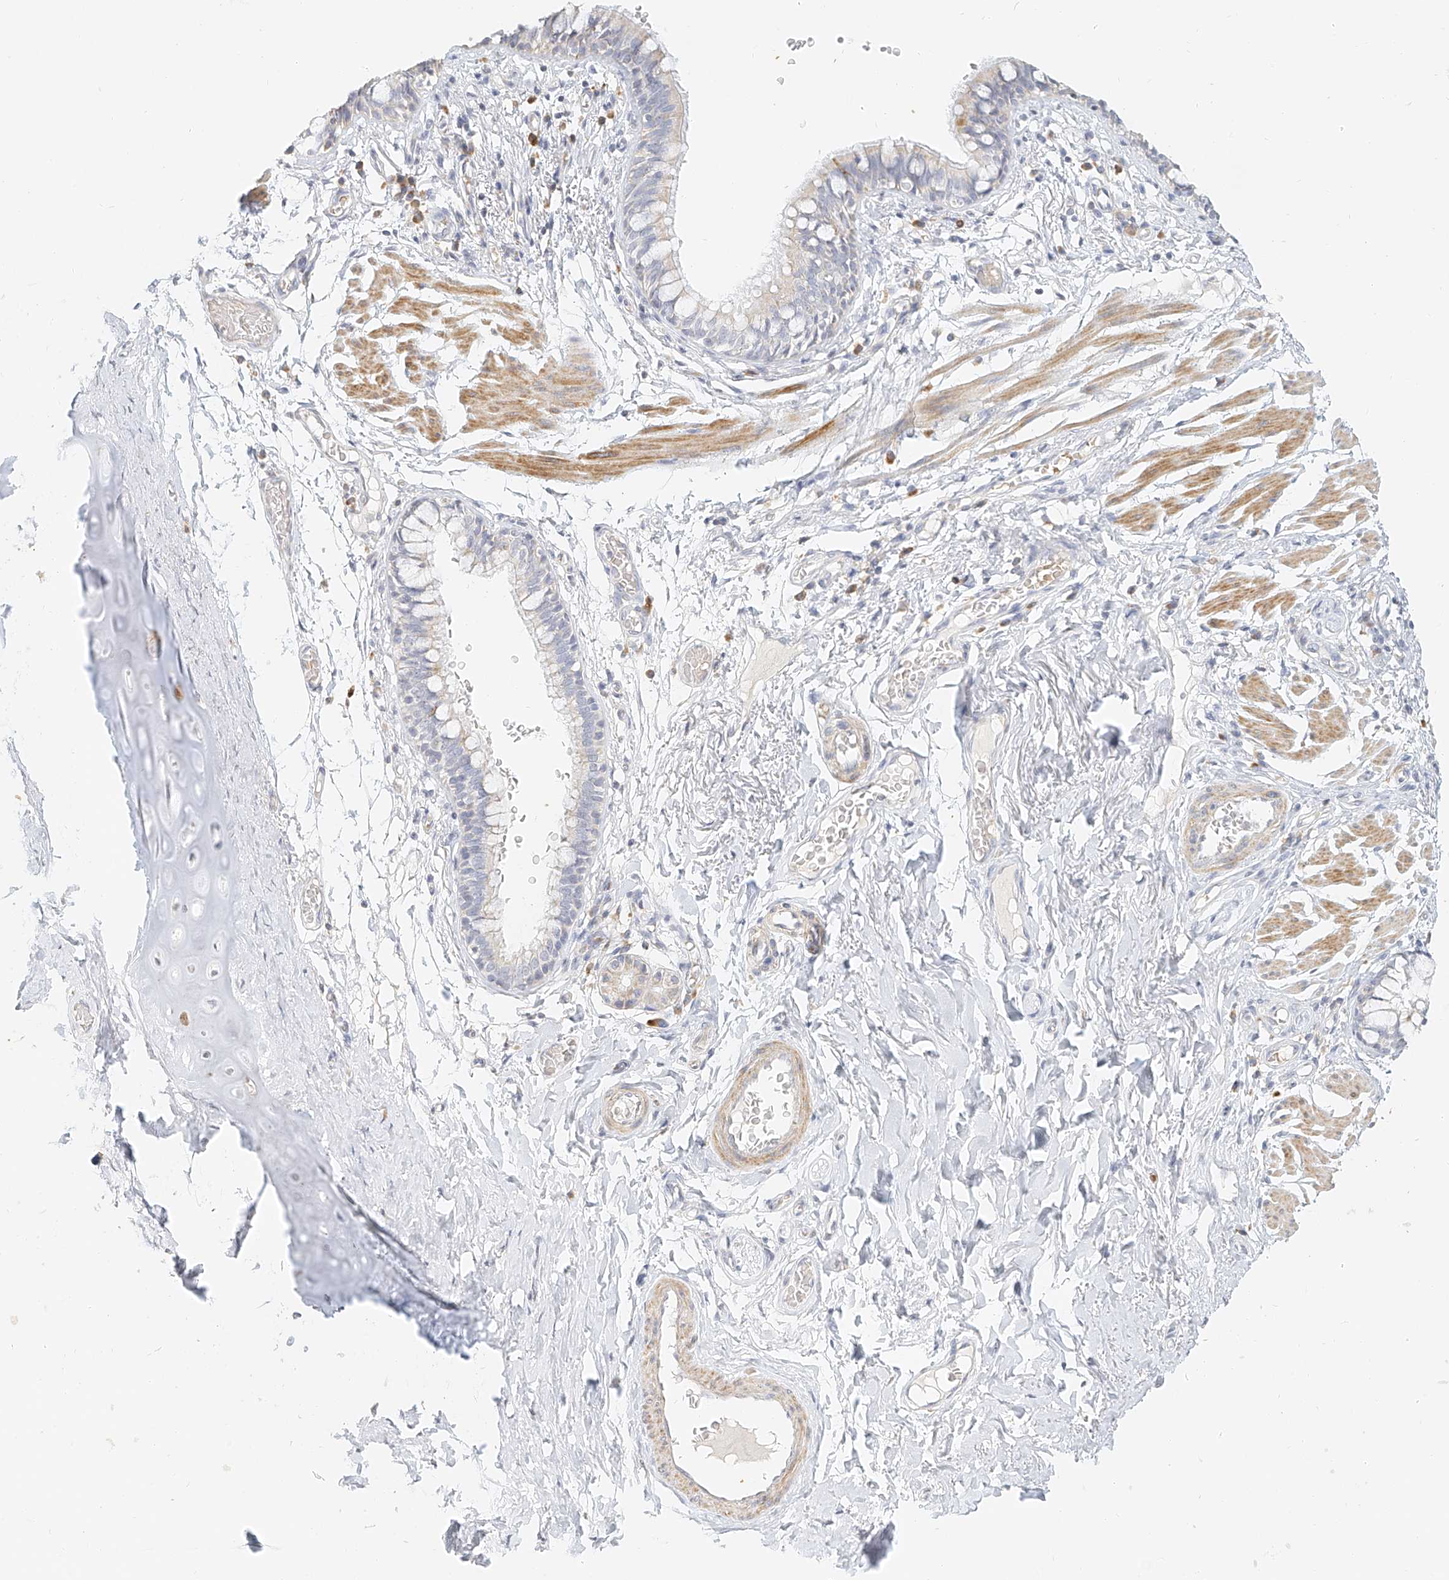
{"staining": {"intensity": "negative", "quantity": "none", "location": "none"}, "tissue": "bronchus", "cell_type": "Respiratory epithelial cells", "image_type": "normal", "snomed": [{"axis": "morphology", "description": "Normal tissue, NOS"}, {"axis": "topography", "description": "Cartilage tissue"}, {"axis": "topography", "description": "Bronchus"}], "caption": "This is an immunohistochemistry (IHC) micrograph of unremarkable human bronchus. There is no positivity in respiratory epithelial cells.", "gene": "CXorf58", "patient": {"sex": "female", "age": 36}}